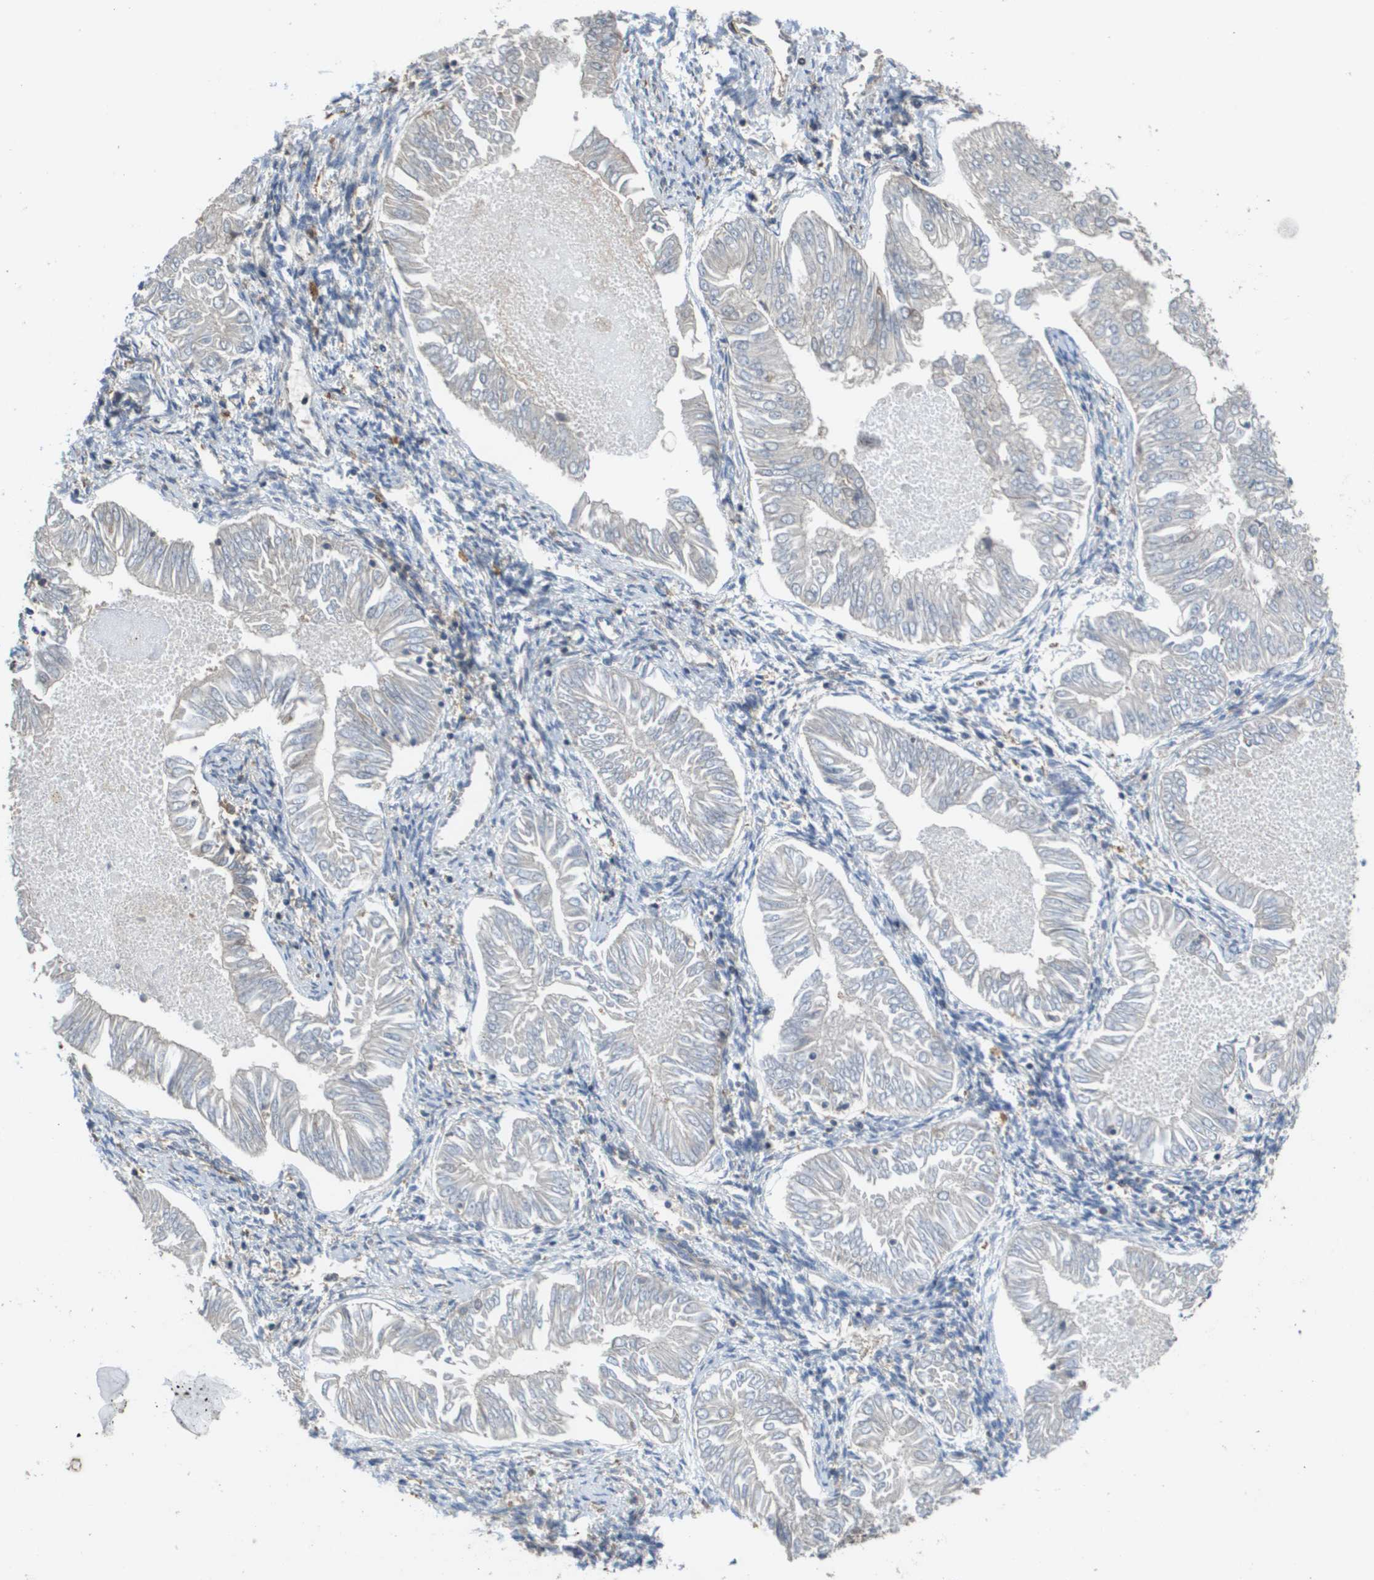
{"staining": {"intensity": "negative", "quantity": "none", "location": "none"}, "tissue": "endometrial cancer", "cell_type": "Tumor cells", "image_type": "cancer", "snomed": [{"axis": "morphology", "description": "Adenocarcinoma, NOS"}, {"axis": "topography", "description": "Endometrium"}], "caption": "Immunohistochemical staining of human adenocarcinoma (endometrial) exhibits no significant positivity in tumor cells.", "gene": "RBM38", "patient": {"sex": "female", "age": 53}}